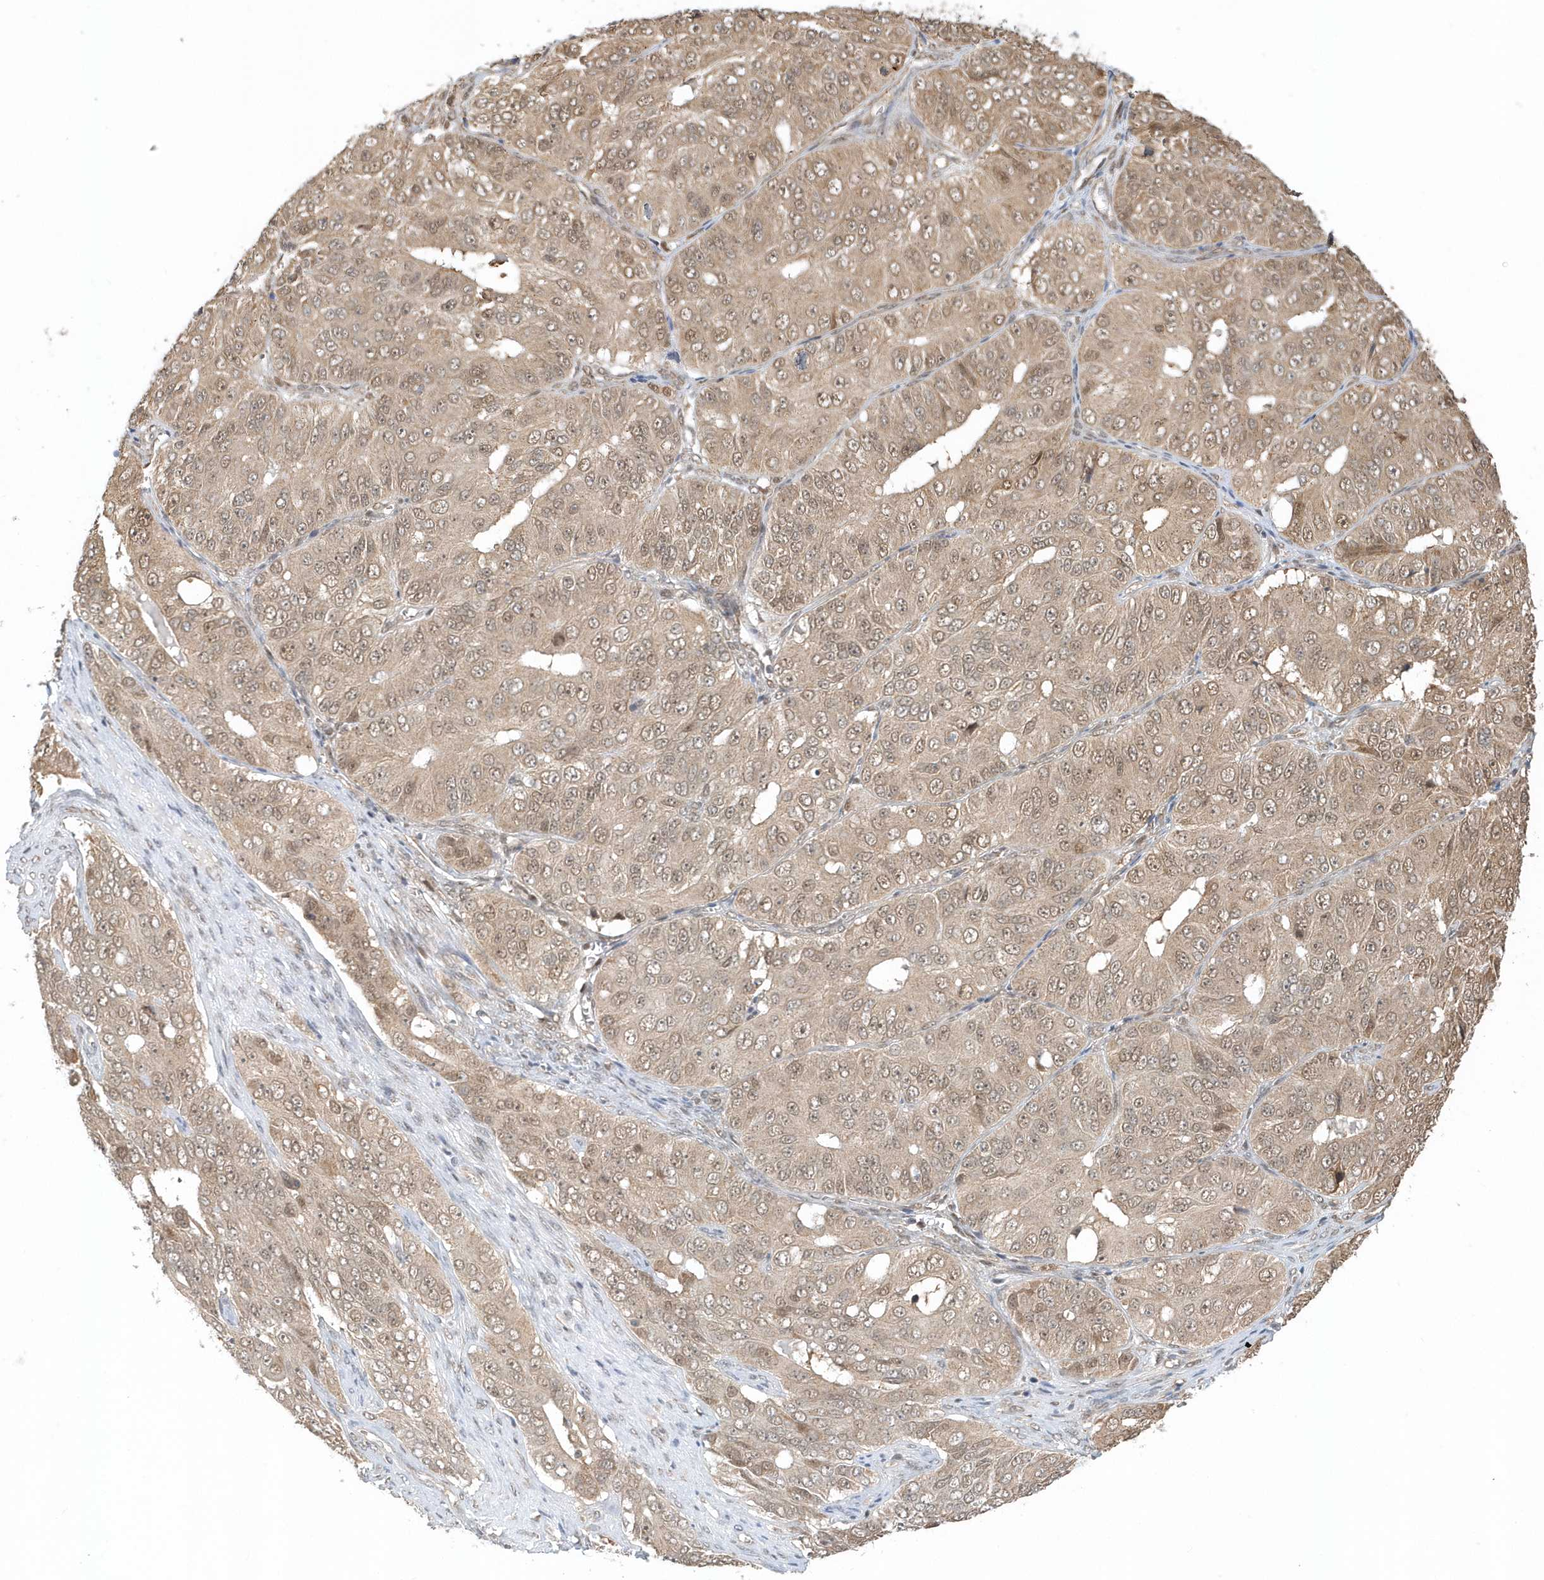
{"staining": {"intensity": "weak", "quantity": ">75%", "location": "cytoplasmic/membranous,nuclear"}, "tissue": "ovarian cancer", "cell_type": "Tumor cells", "image_type": "cancer", "snomed": [{"axis": "morphology", "description": "Carcinoma, endometroid"}, {"axis": "topography", "description": "Ovary"}], "caption": "Ovarian cancer (endometroid carcinoma) tissue demonstrates weak cytoplasmic/membranous and nuclear expression in approximately >75% of tumor cells, visualized by immunohistochemistry. Nuclei are stained in blue.", "gene": "PSMD6", "patient": {"sex": "female", "age": 51}}